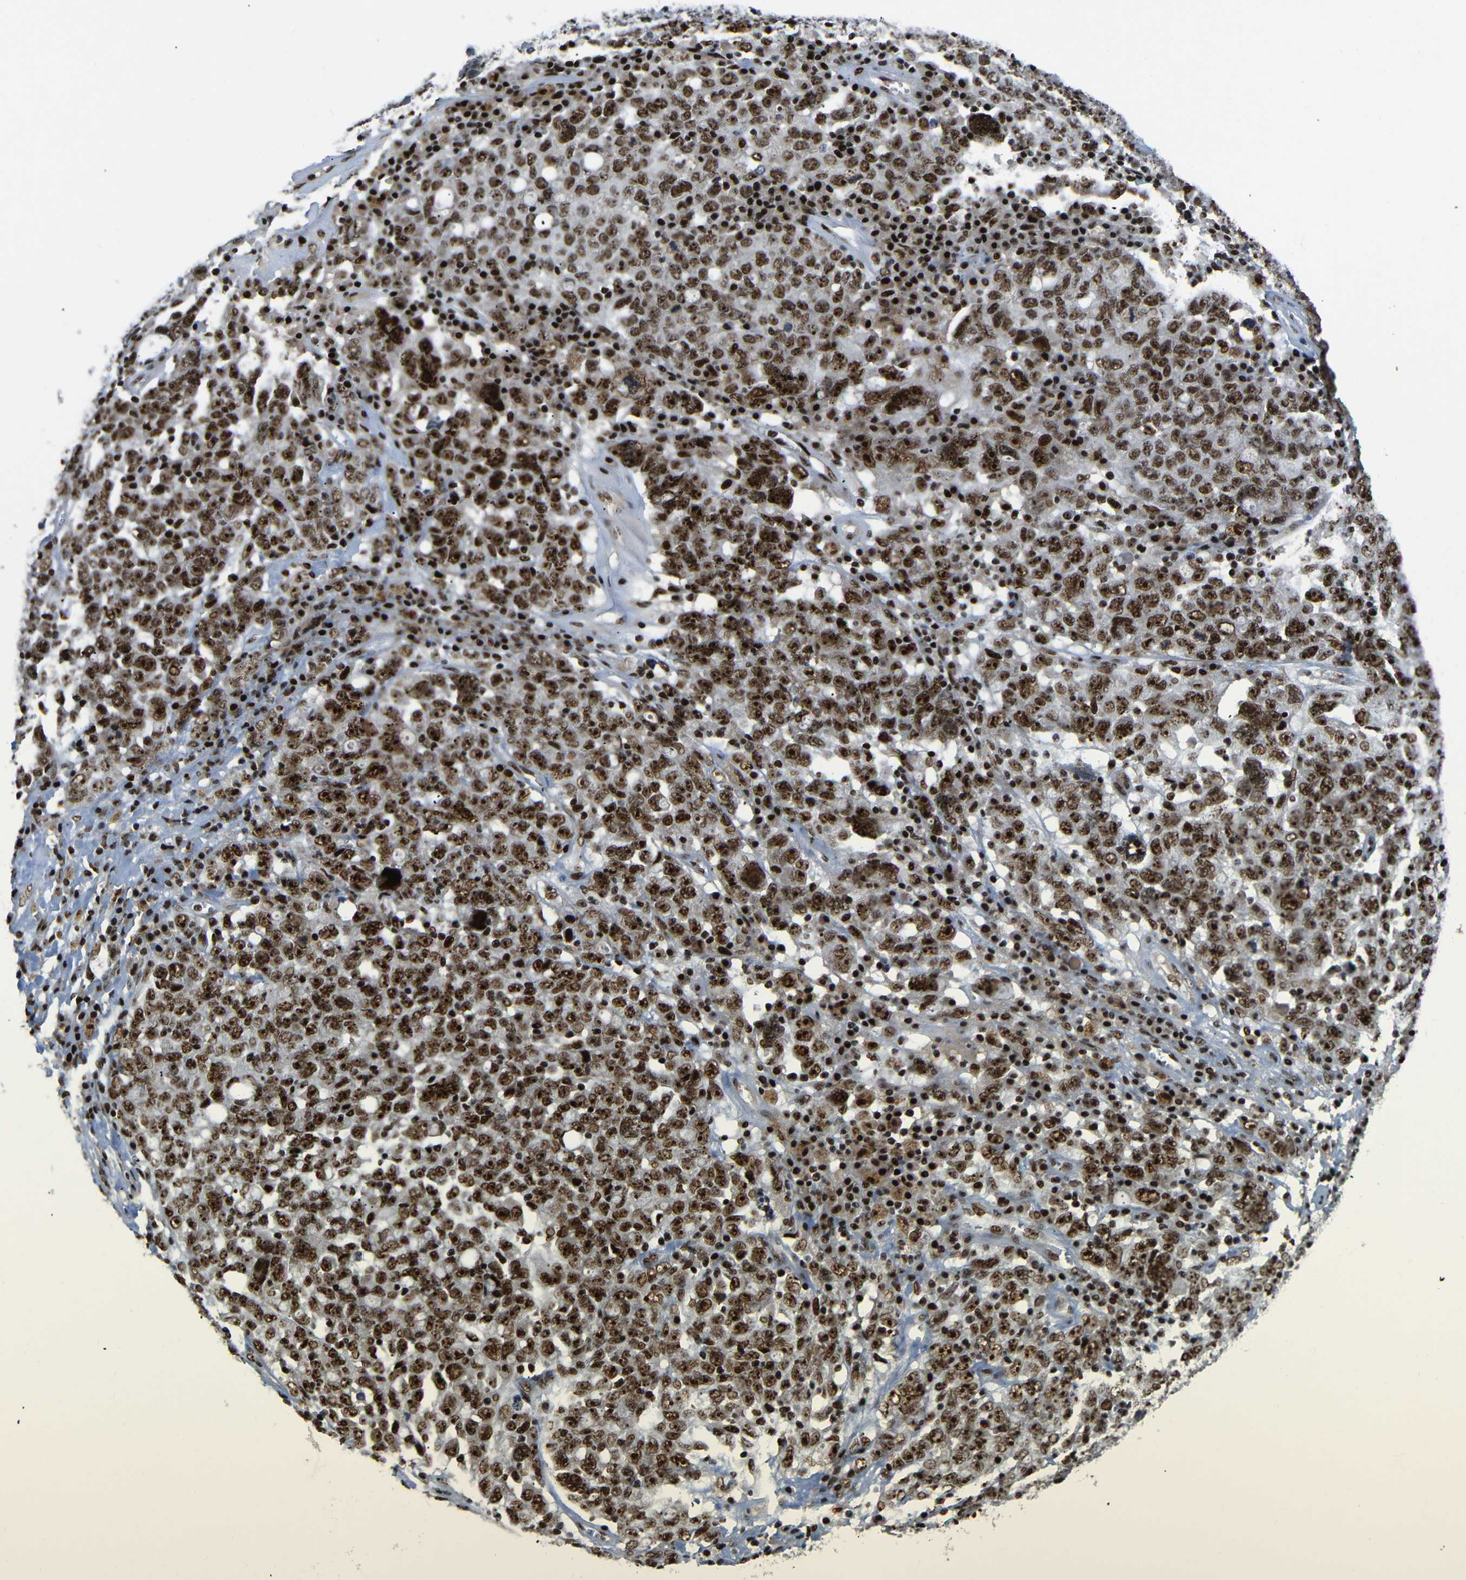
{"staining": {"intensity": "strong", "quantity": ">75%", "location": "nuclear"}, "tissue": "ovarian cancer", "cell_type": "Tumor cells", "image_type": "cancer", "snomed": [{"axis": "morphology", "description": "Carcinoma, endometroid"}, {"axis": "topography", "description": "Ovary"}], "caption": "Ovarian endometroid carcinoma tissue displays strong nuclear expression in approximately >75% of tumor cells, visualized by immunohistochemistry.", "gene": "SETDB2", "patient": {"sex": "female", "age": 62}}